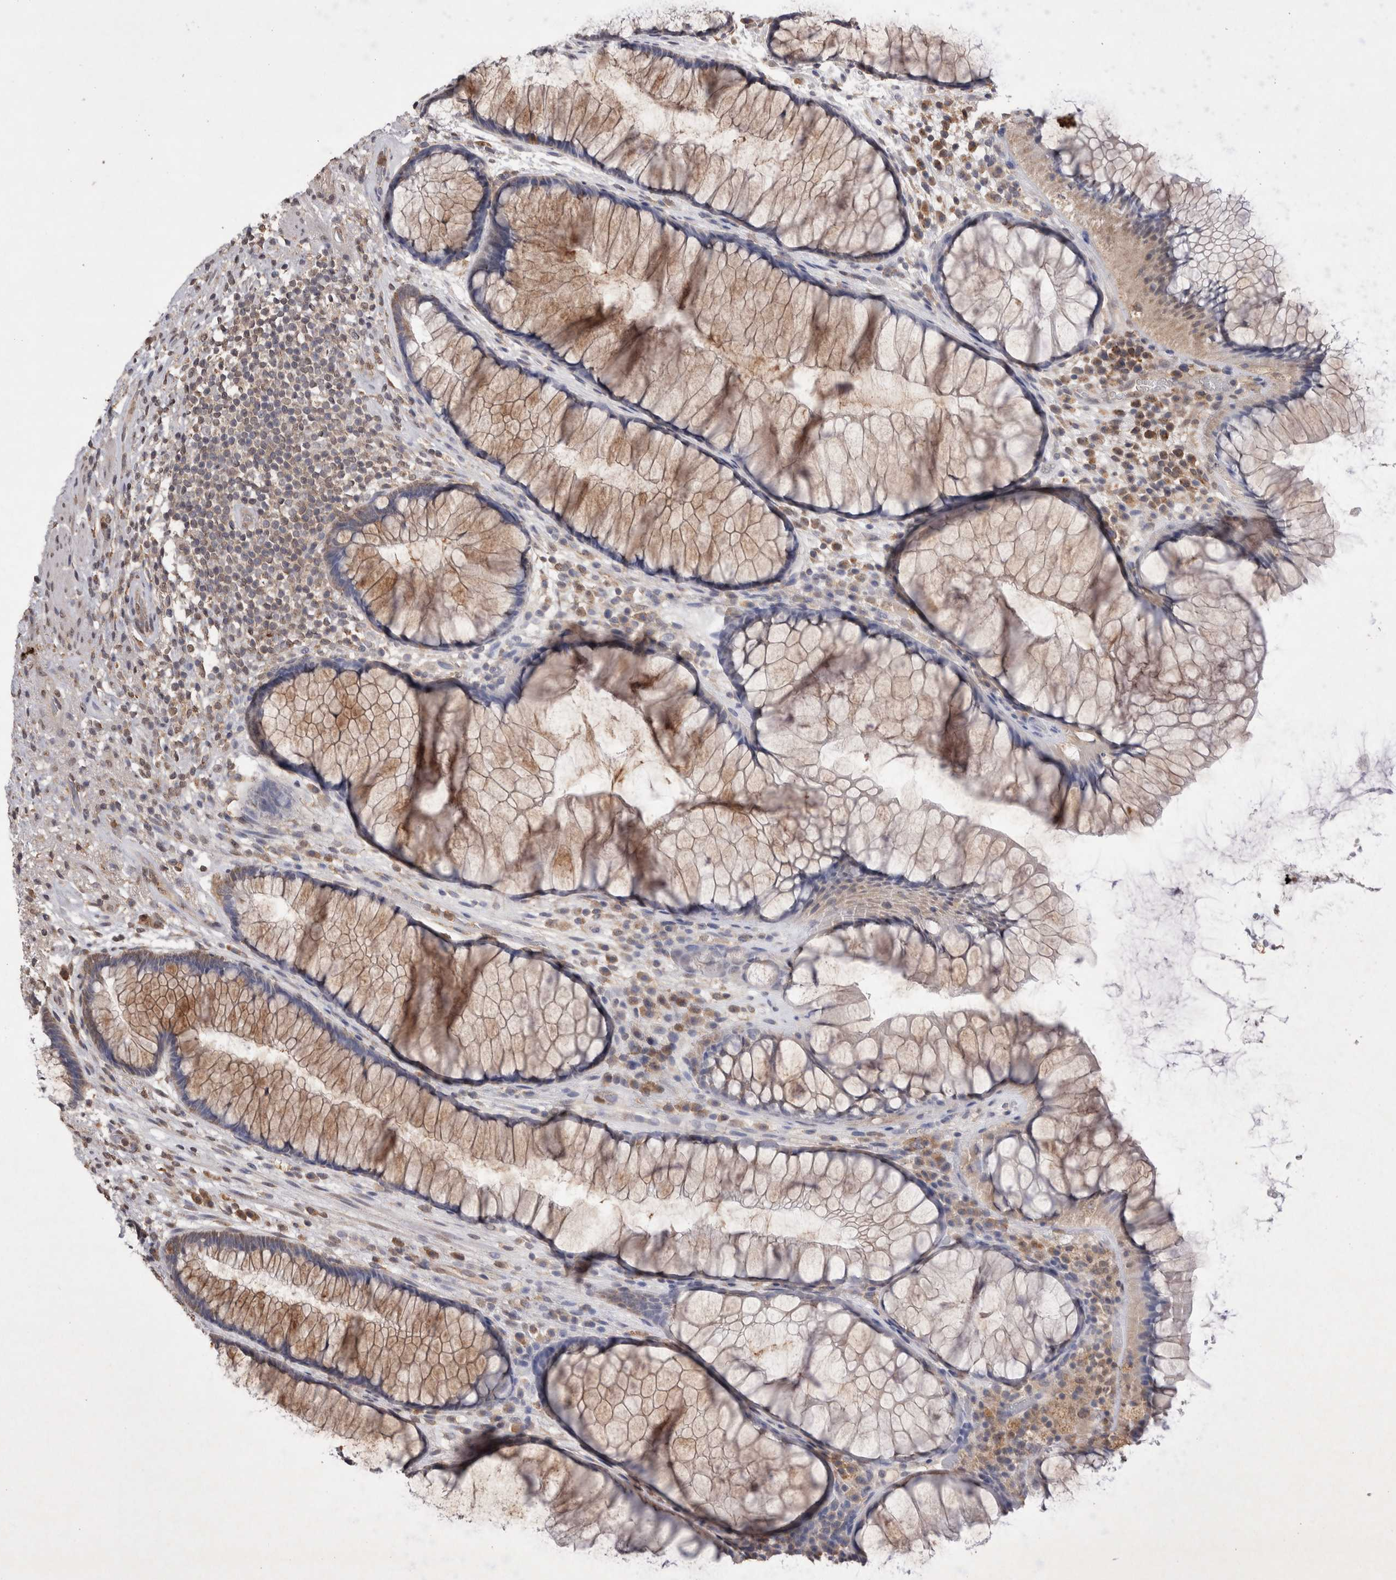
{"staining": {"intensity": "weak", "quantity": ">75%", "location": "cytoplasmic/membranous"}, "tissue": "rectum", "cell_type": "Glandular cells", "image_type": "normal", "snomed": [{"axis": "morphology", "description": "Normal tissue, NOS"}, {"axis": "topography", "description": "Rectum"}], "caption": "A histopathology image of rectum stained for a protein shows weak cytoplasmic/membranous brown staining in glandular cells.", "gene": "GRK5", "patient": {"sex": "male", "age": 51}}